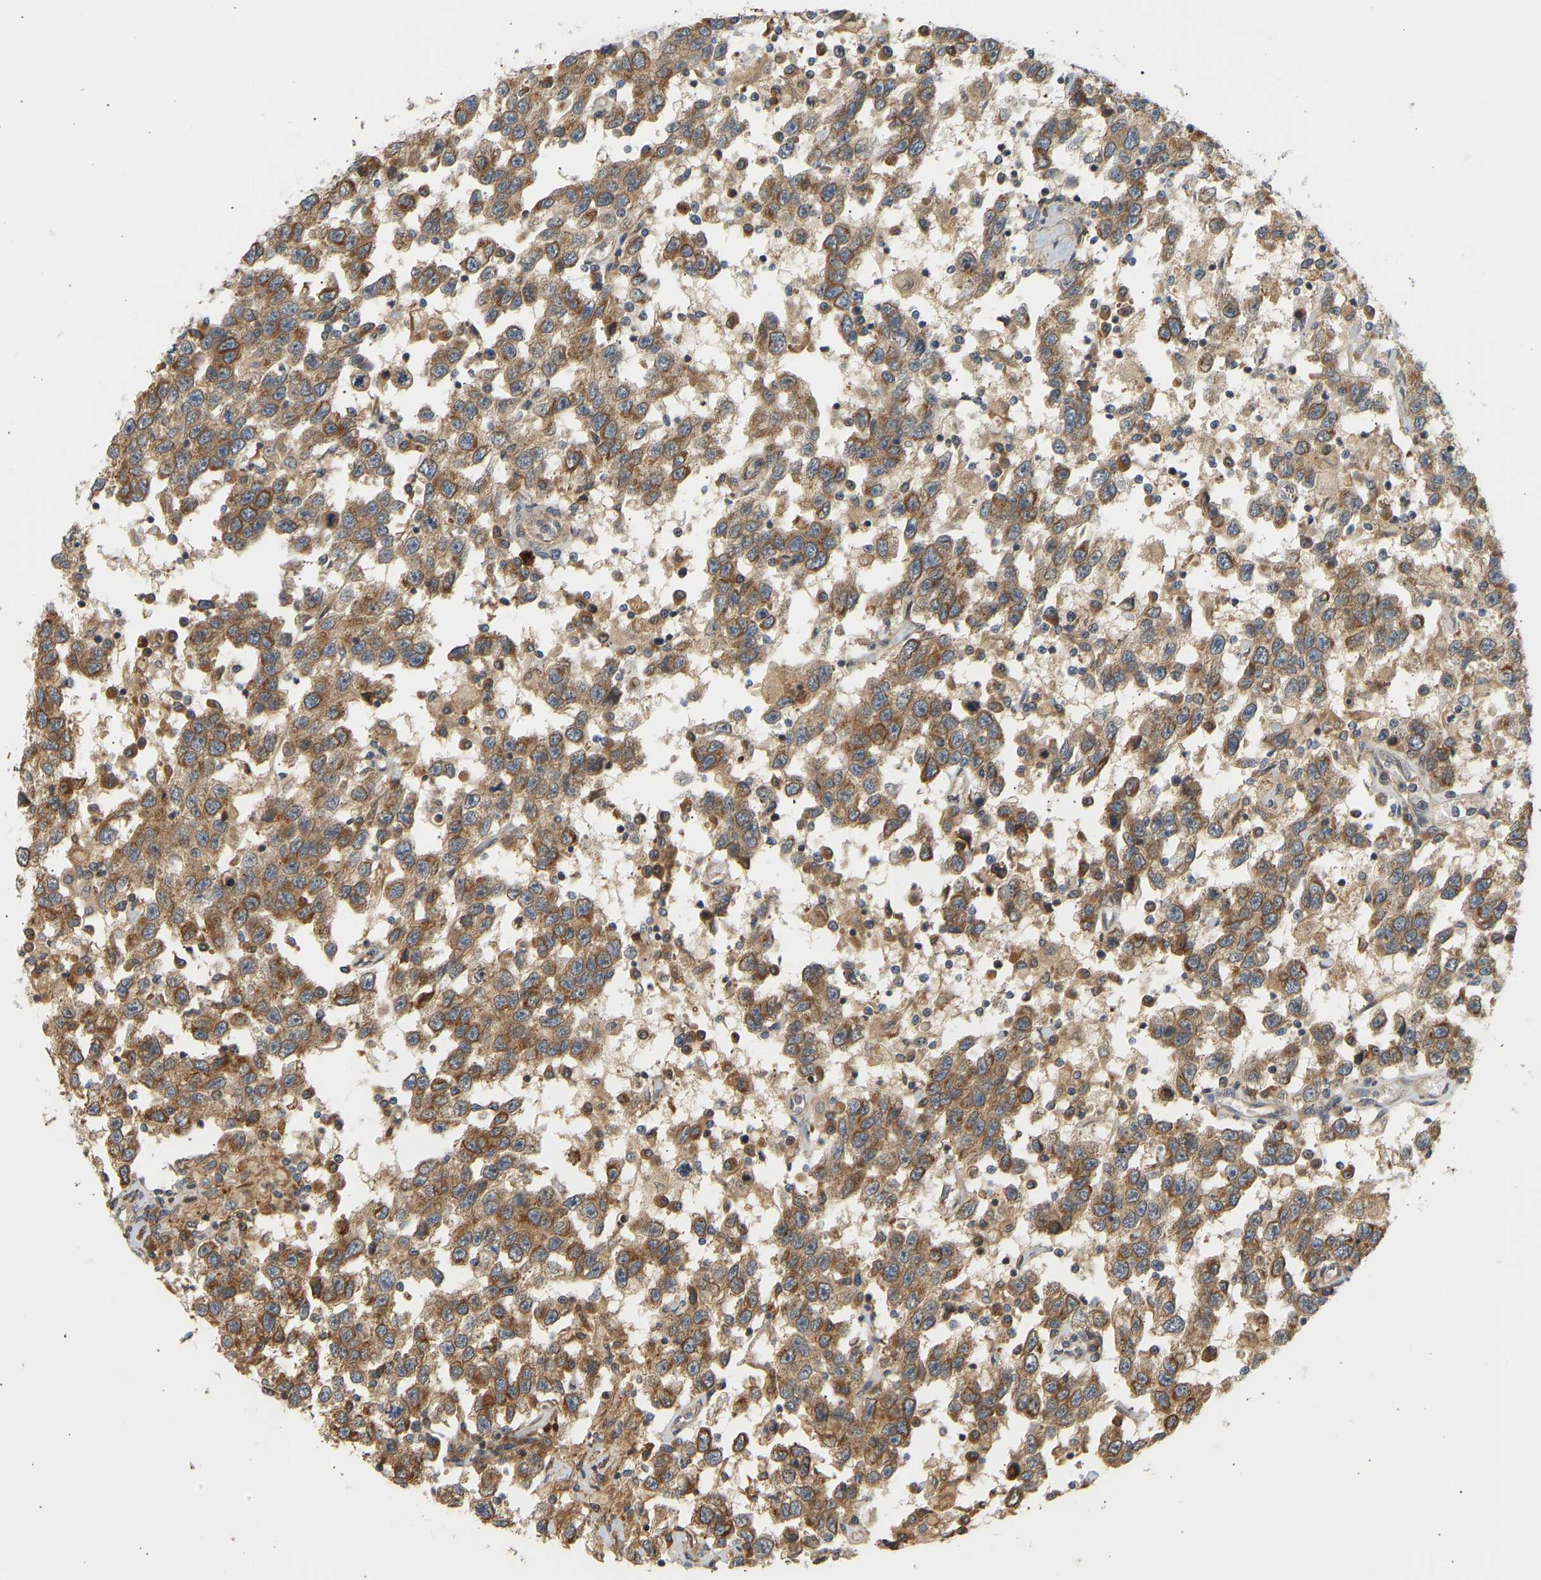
{"staining": {"intensity": "moderate", "quantity": ">75%", "location": "cytoplasmic/membranous"}, "tissue": "testis cancer", "cell_type": "Tumor cells", "image_type": "cancer", "snomed": [{"axis": "morphology", "description": "Seminoma, NOS"}, {"axis": "topography", "description": "Testis"}], "caption": "The micrograph demonstrates immunohistochemical staining of testis cancer. There is moderate cytoplasmic/membranous positivity is identified in about >75% of tumor cells.", "gene": "CEP57", "patient": {"sex": "male", "age": 41}}